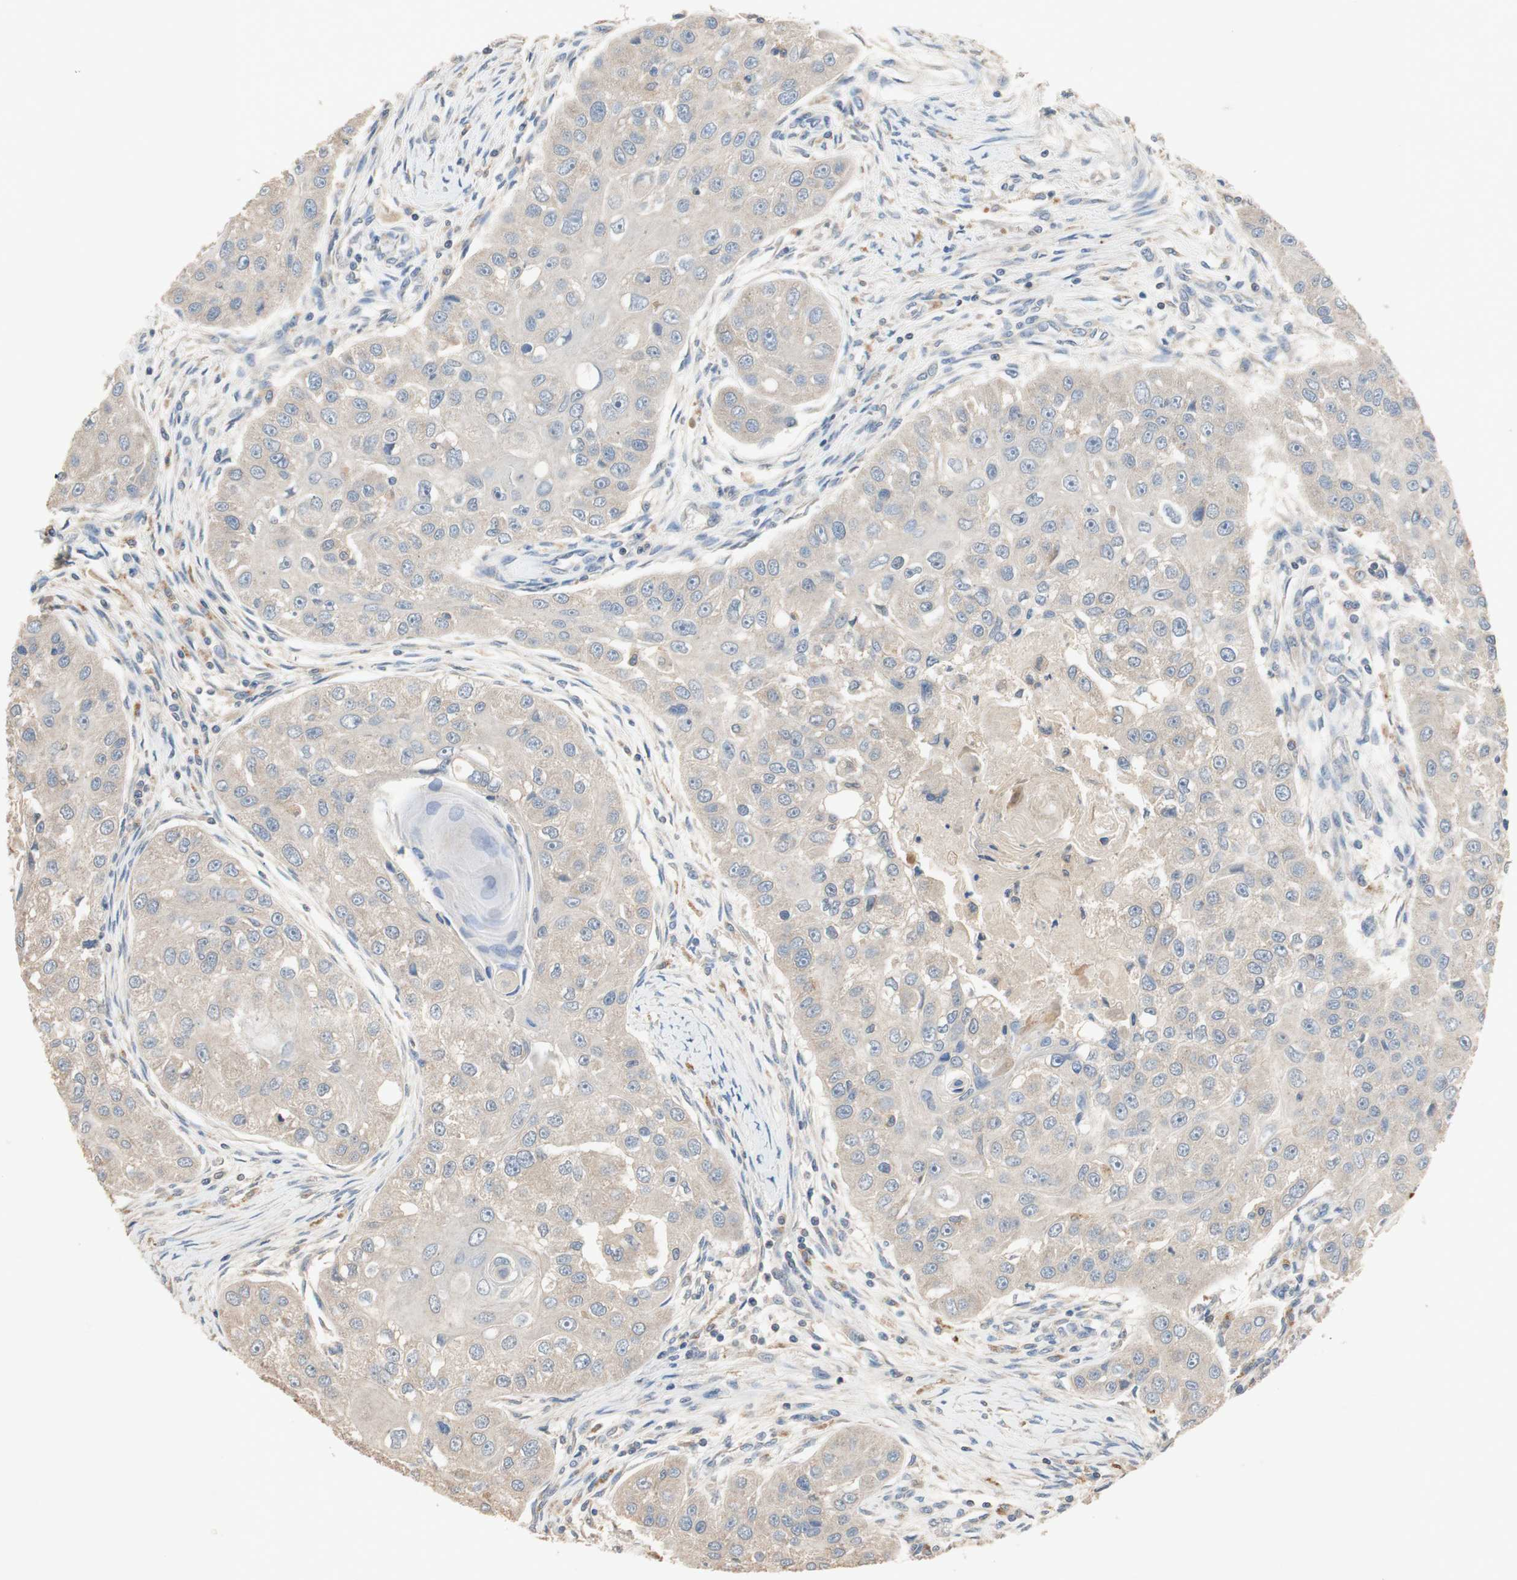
{"staining": {"intensity": "weak", "quantity": ">75%", "location": "cytoplasmic/membranous"}, "tissue": "head and neck cancer", "cell_type": "Tumor cells", "image_type": "cancer", "snomed": [{"axis": "morphology", "description": "Normal tissue, NOS"}, {"axis": "morphology", "description": "Squamous cell carcinoma, NOS"}, {"axis": "topography", "description": "Skeletal muscle"}, {"axis": "topography", "description": "Head-Neck"}], "caption": "A photomicrograph showing weak cytoplasmic/membranous positivity in approximately >75% of tumor cells in head and neck cancer (squamous cell carcinoma), as visualized by brown immunohistochemical staining.", "gene": "ADAP1", "patient": {"sex": "male", "age": 51}}